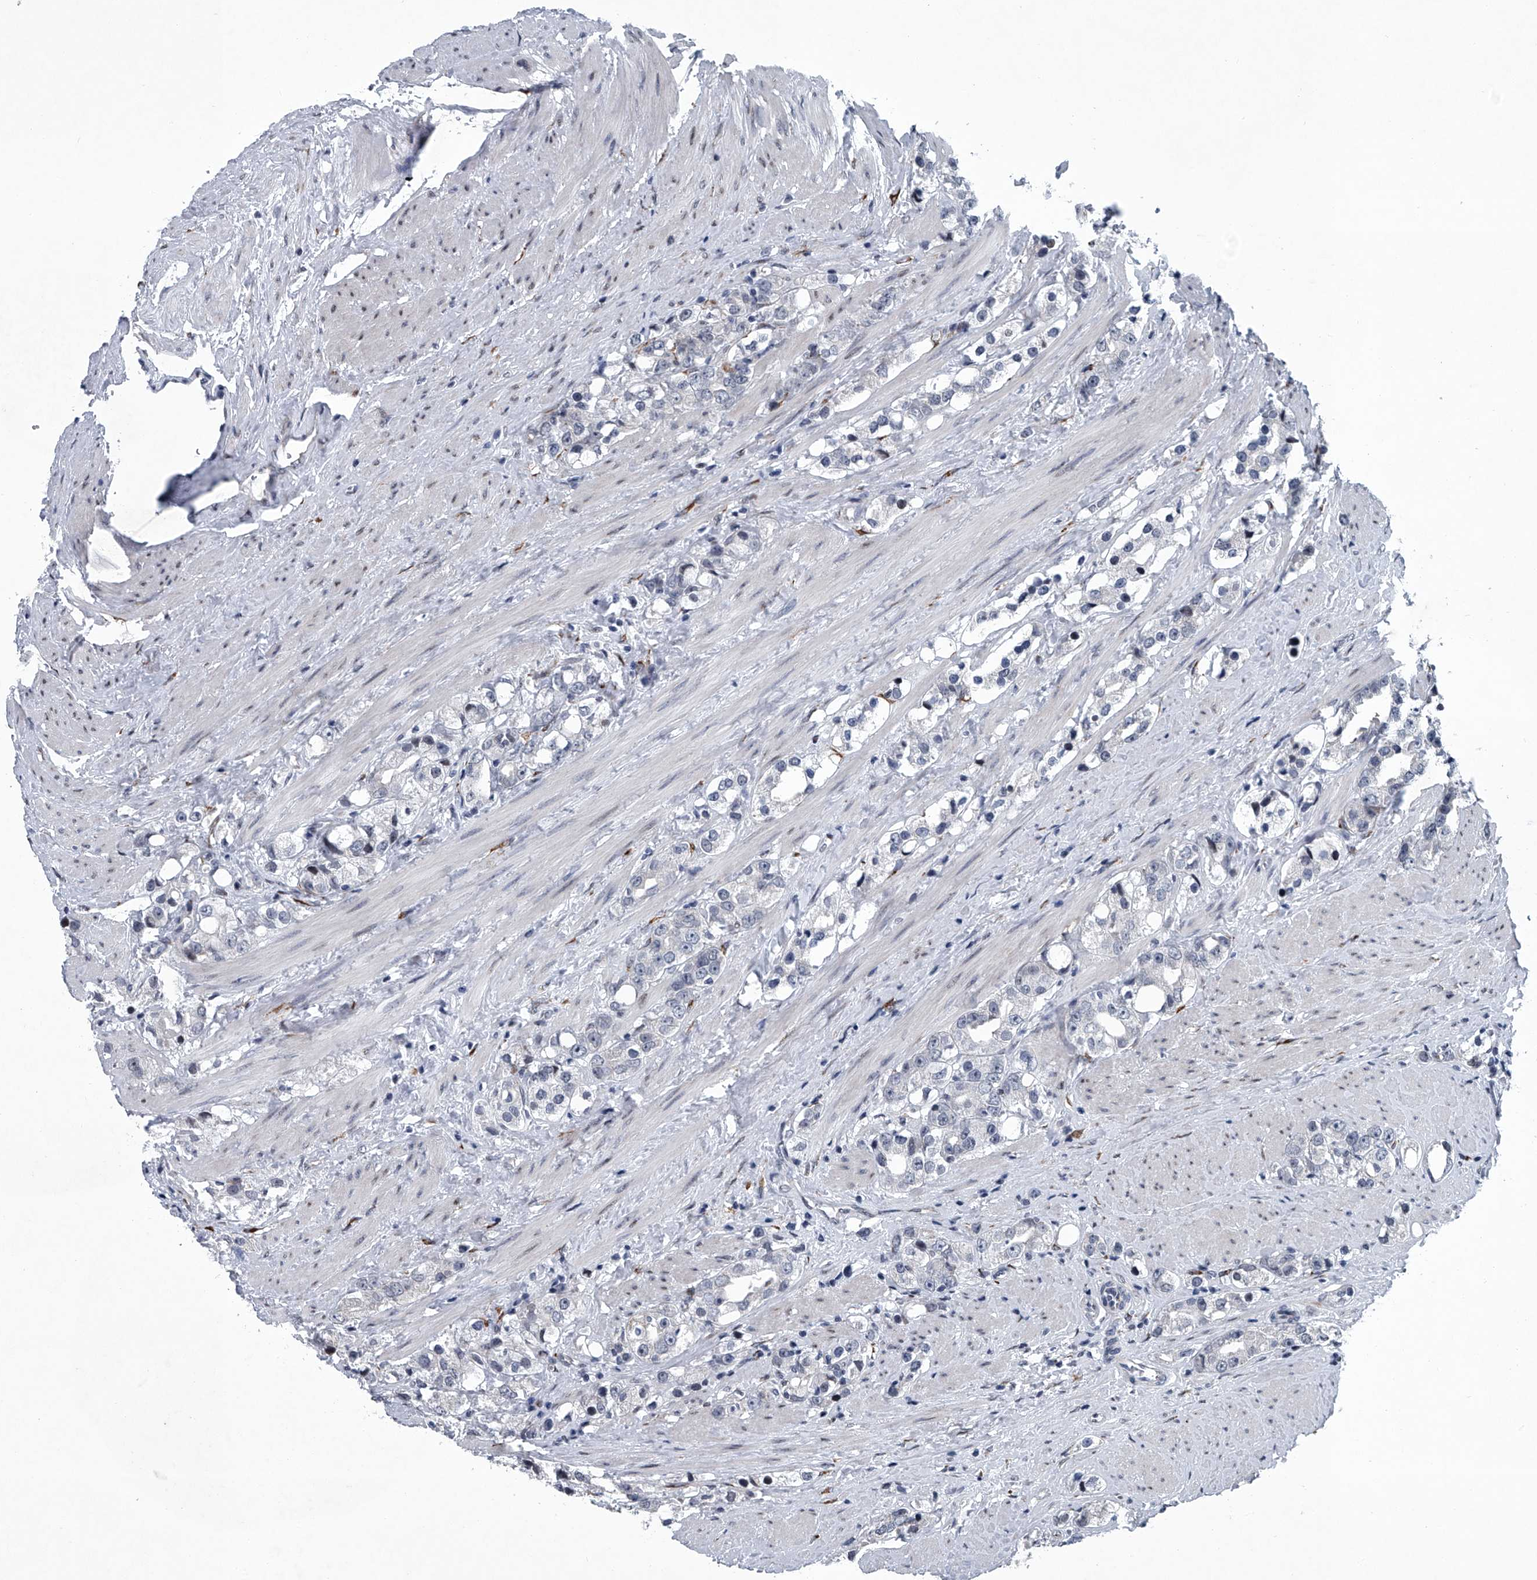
{"staining": {"intensity": "negative", "quantity": "none", "location": "none"}, "tissue": "prostate cancer", "cell_type": "Tumor cells", "image_type": "cancer", "snomed": [{"axis": "morphology", "description": "Adenocarcinoma, NOS"}, {"axis": "topography", "description": "Prostate"}], "caption": "An image of human prostate cancer is negative for staining in tumor cells.", "gene": "PPP2R5D", "patient": {"sex": "male", "age": 79}}